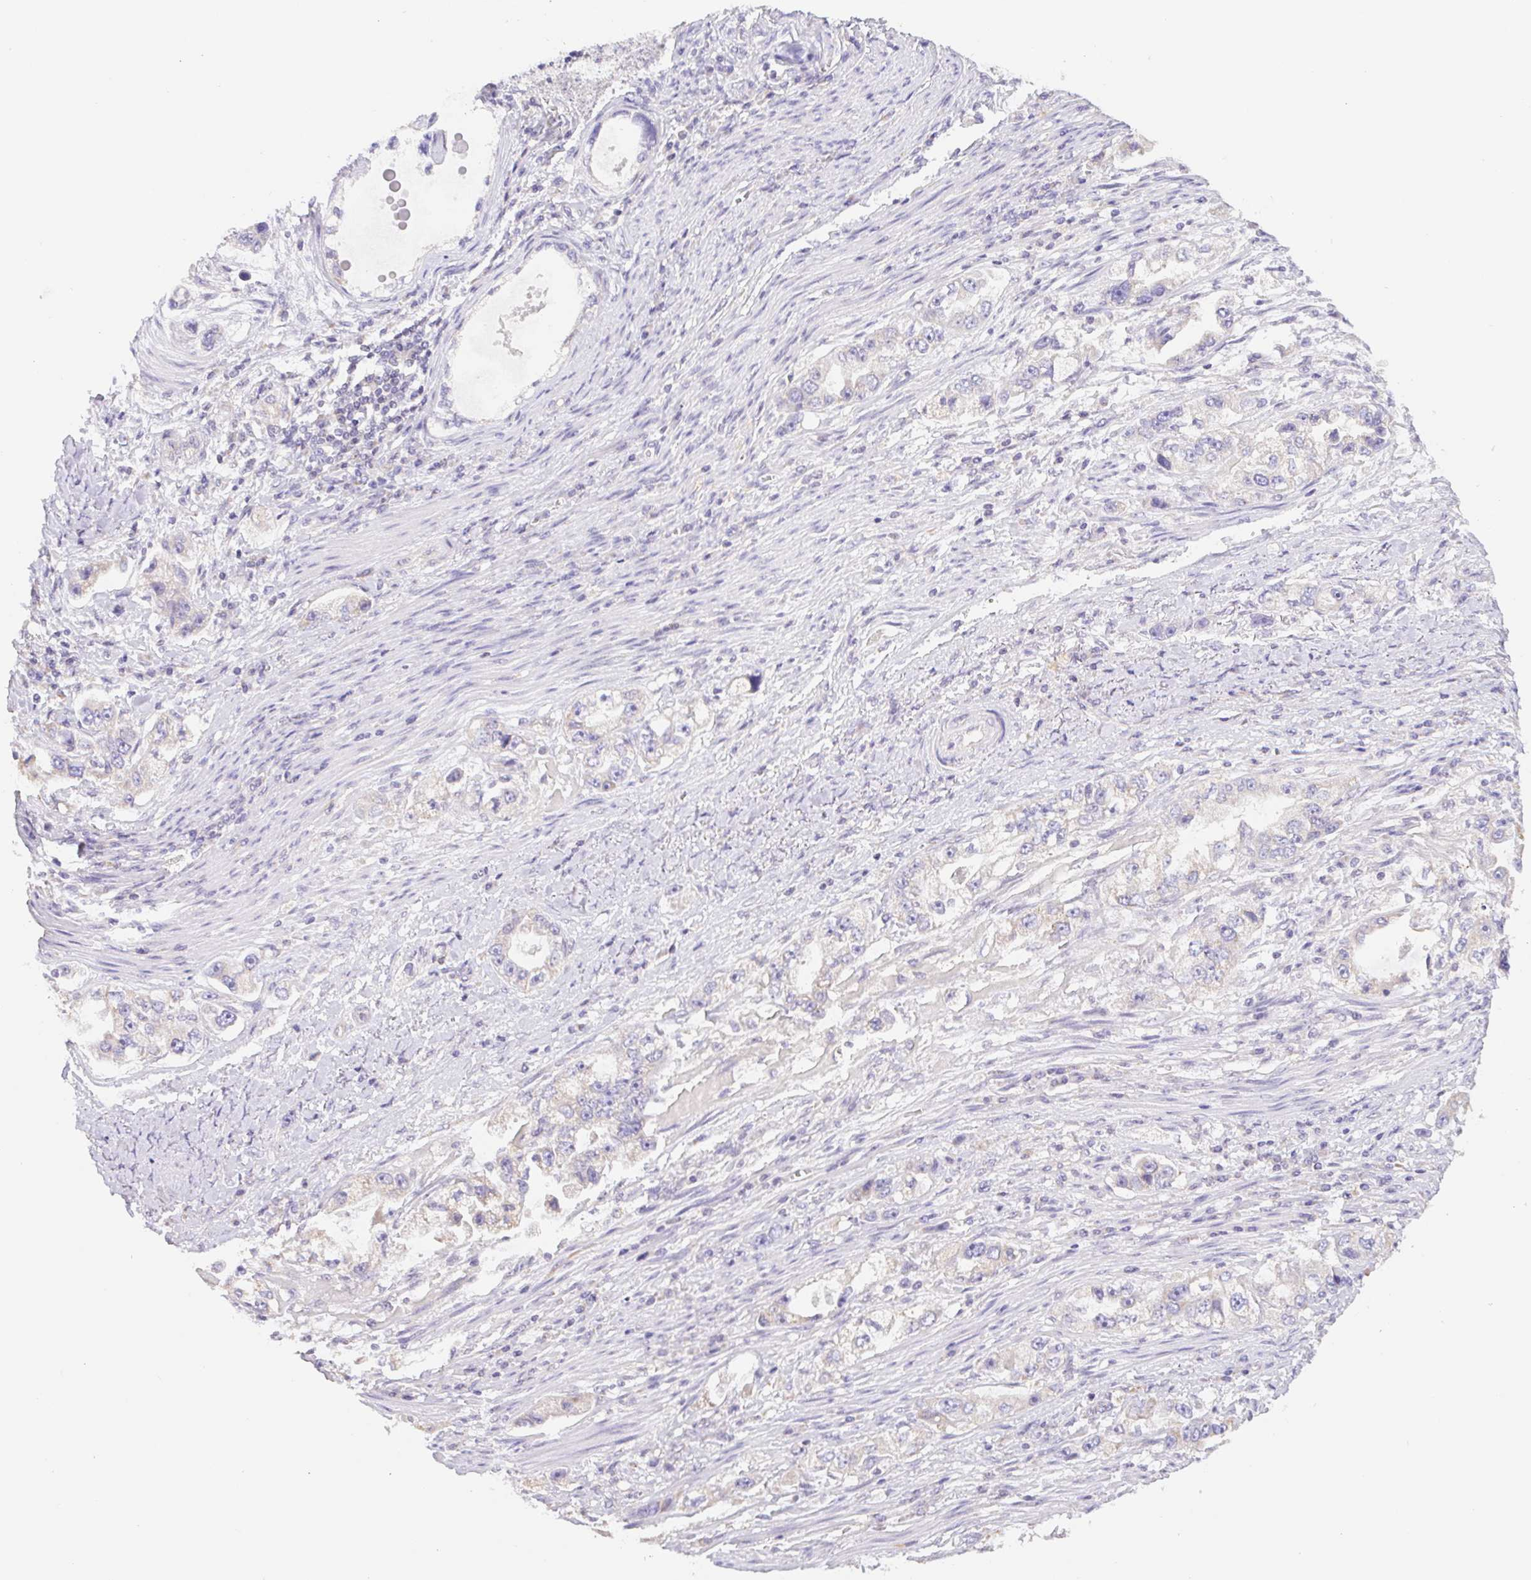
{"staining": {"intensity": "weak", "quantity": "<25%", "location": "cytoplasmic/membranous"}, "tissue": "stomach cancer", "cell_type": "Tumor cells", "image_type": "cancer", "snomed": [{"axis": "morphology", "description": "Adenocarcinoma, NOS"}, {"axis": "topography", "description": "Stomach, lower"}], "caption": "This histopathology image is of stomach adenocarcinoma stained with immunohistochemistry (IHC) to label a protein in brown with the nuclei are counter-stained blue. There is no expression in tumor cells. (Stains: DAB IHC with hematoxylin counter stain, Microscopy: brightfield microscopy at high magnification).", "gene": "FKBP6", "patient": {"sex": "female", "age": 93}}